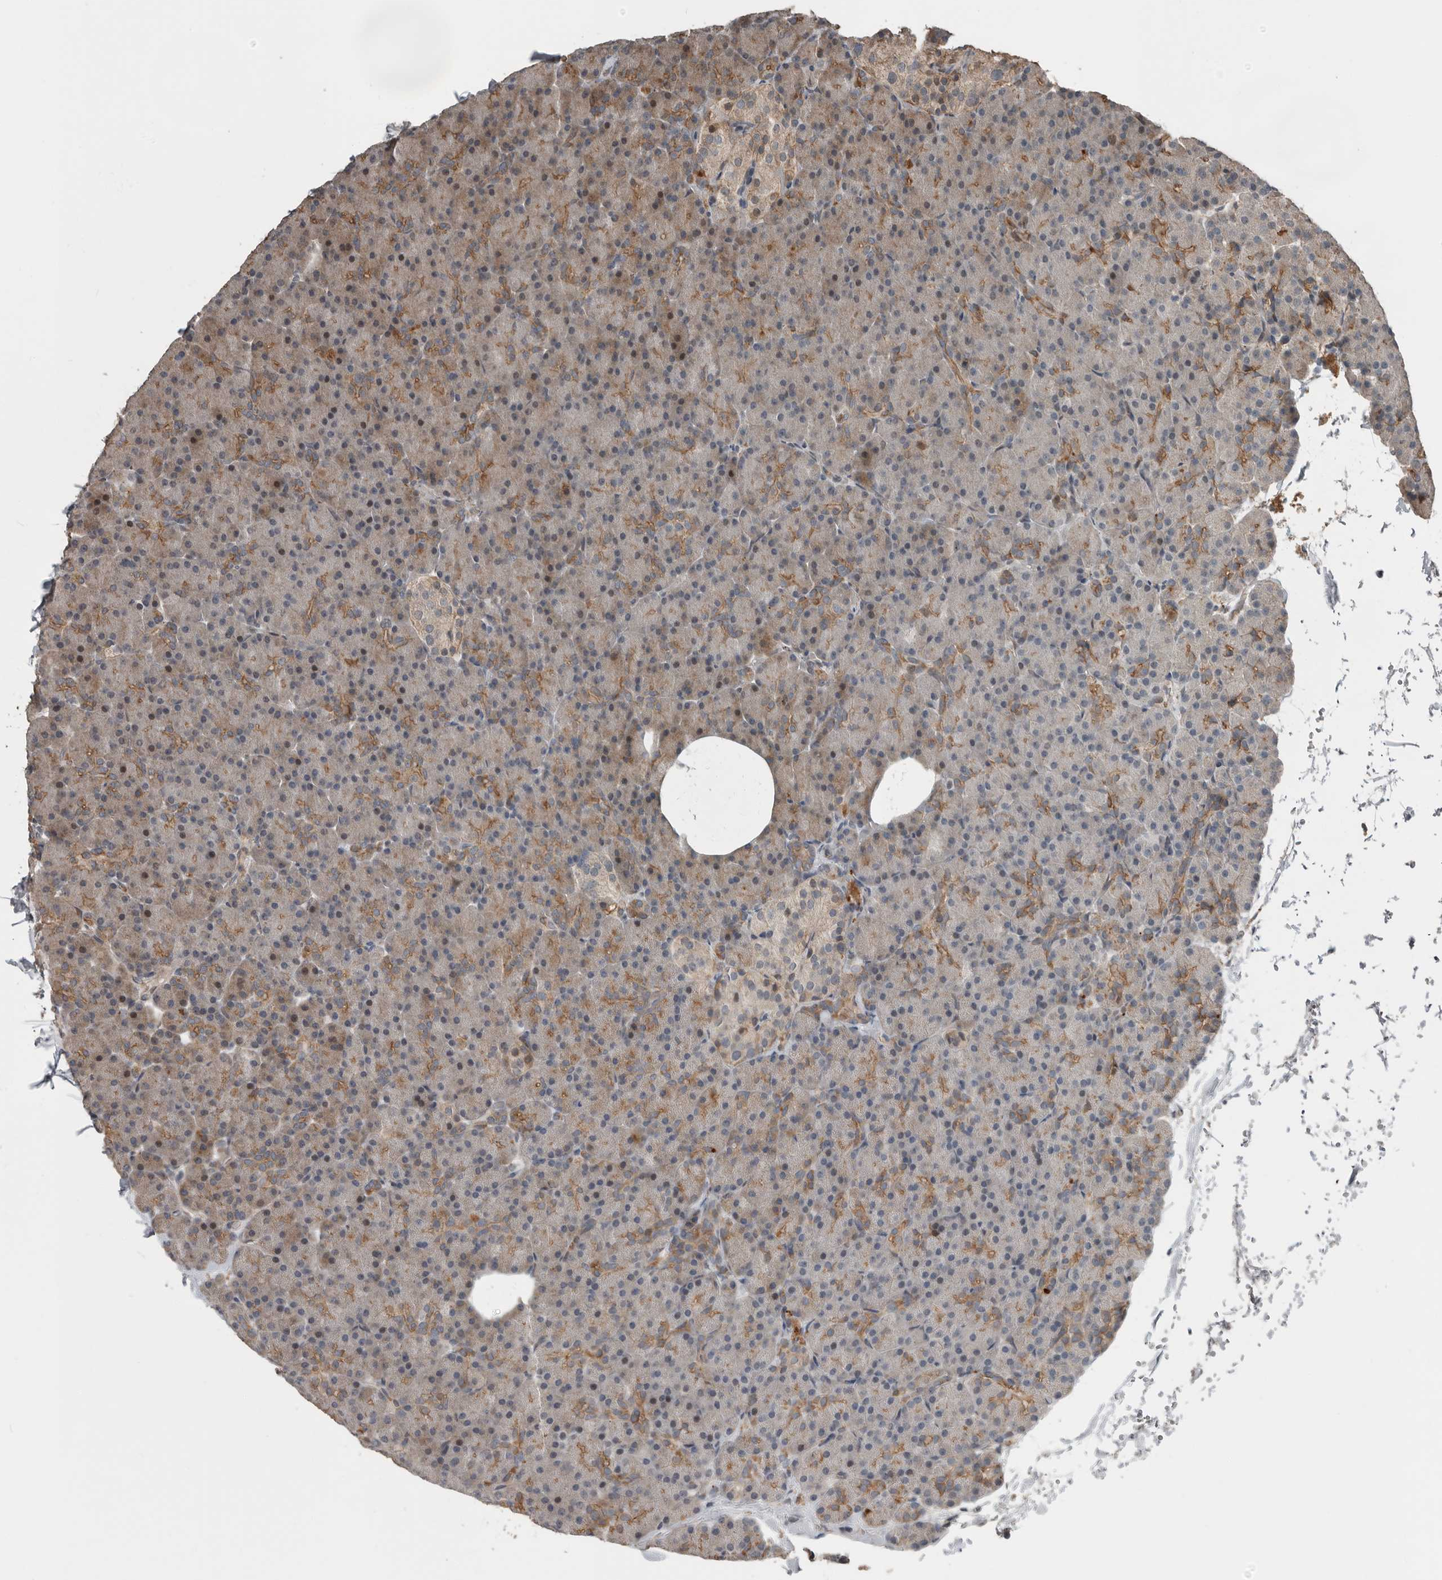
{"staining": {"intensity": "moderate", "quantity": "25%-75%", "location": "cytoplasmic/membranous"}, "tissue": "pancreas", "cell_type": "Exocrine glandular cells", "image_type": "normal", "snomed": [{"axis": "morphology", "description": "Normal tissue, NOS"}, {"axis": "topography", "description": "Pancreas"}], "caption": "Normal pancreas displays moderate cytoplasmic/membranous staining in approximately 25%-75% of exocrine glandular cells, visualized by immunohistochemistry. The protein is shown in brown color, while the nuclei are stained blue.", "gene": "YOD1", "patient": {"sex": "female", "age": 43}}